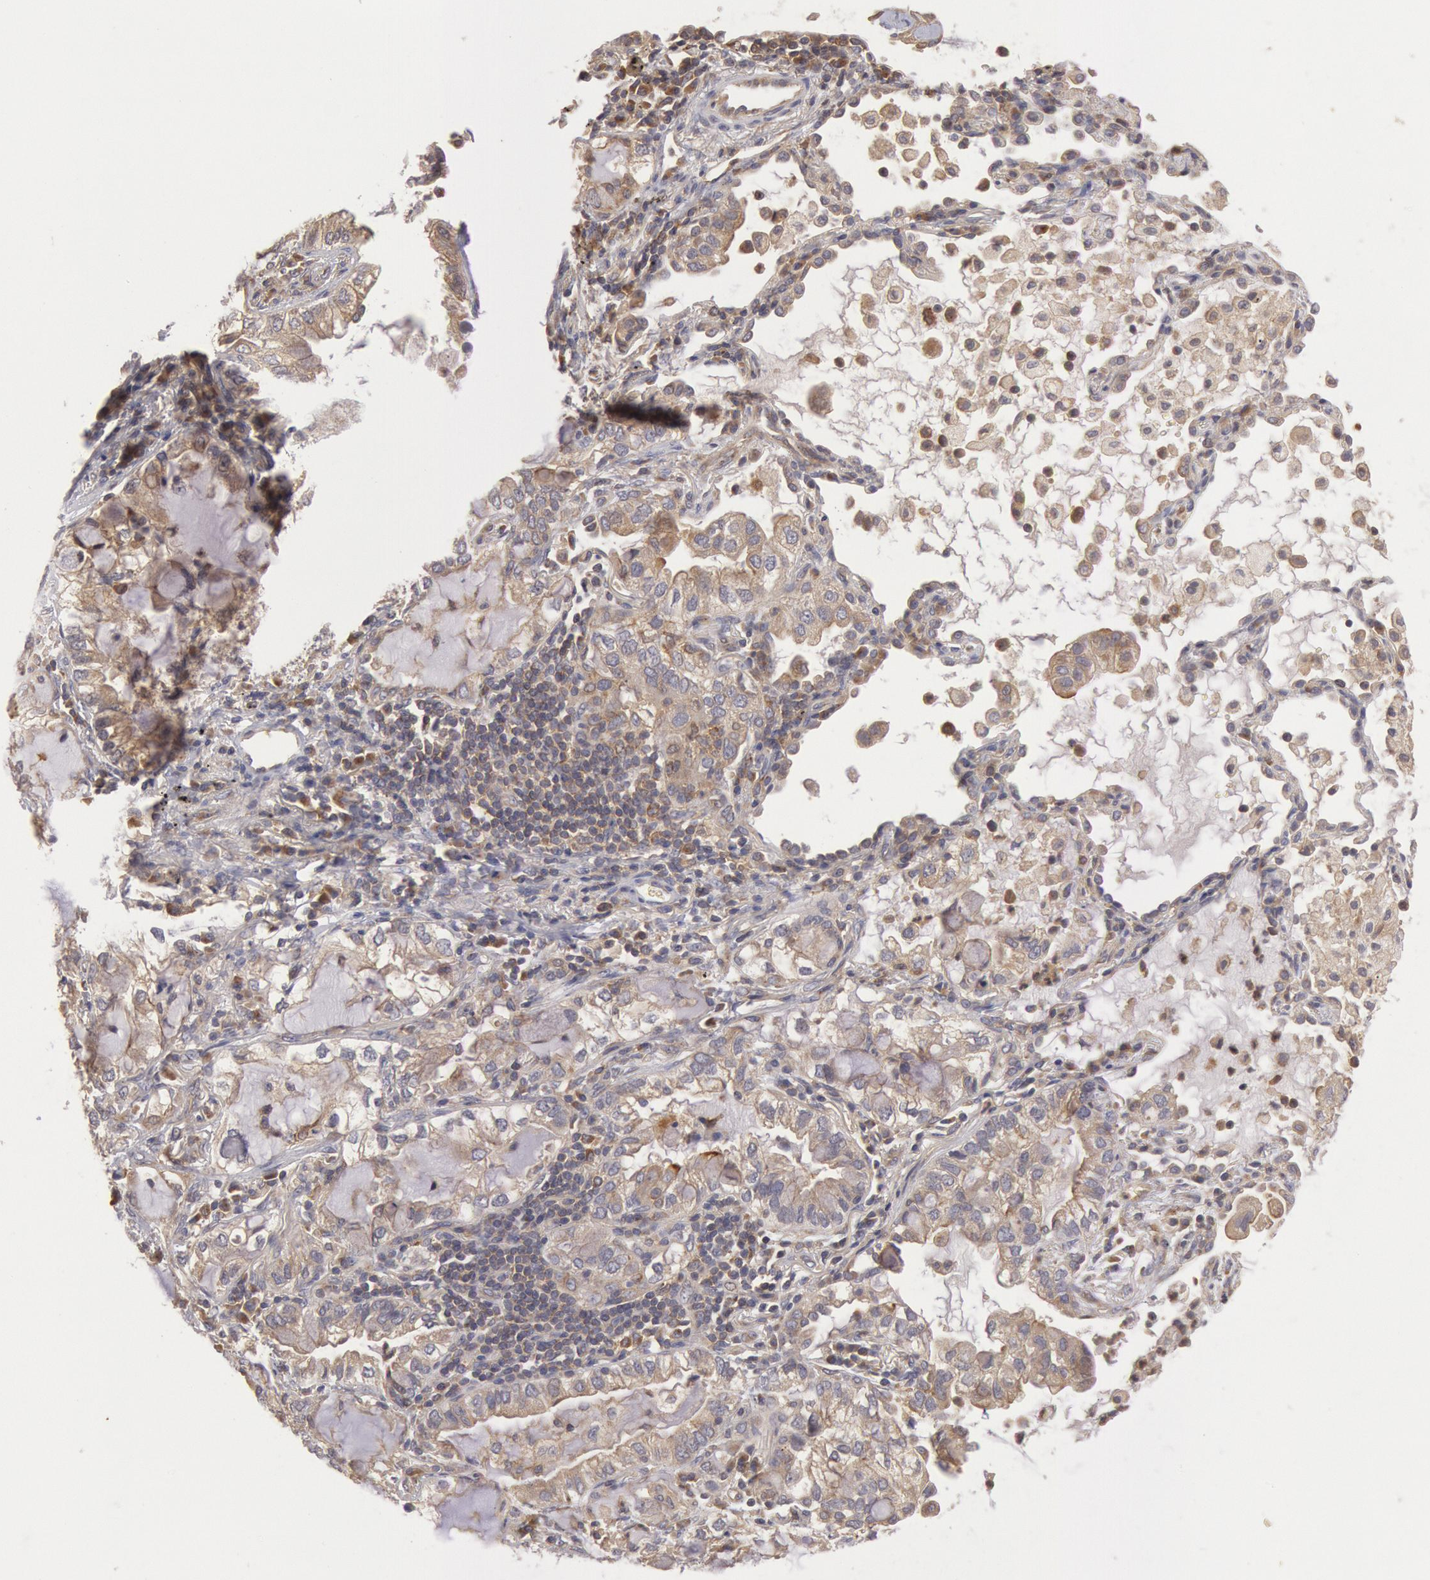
{"staining": {"intensity": "moderate", "quantity": "25%-75%", "location": "cytoplasmic/membranous"}, "tissue": "lung cancer", "cell_type": "Tumor cells", "image_type": "cancer", "snomed": [{"axis": "morphology", "description": "Adenocarcinoma, NOS"}, {"axis": "topography", "description": "Lung"}], "caption": "Protein expression analysis of human lung cancer (adenocarcinoma) reveals moderate cytoplasmic/membranous expression in about 25%-75% of tumor cells. Ihc stains the protein in brown and the nuclei are stained blue.", "gene": "PLA2G6", "patient": {"sex": "female", "age": 50}}